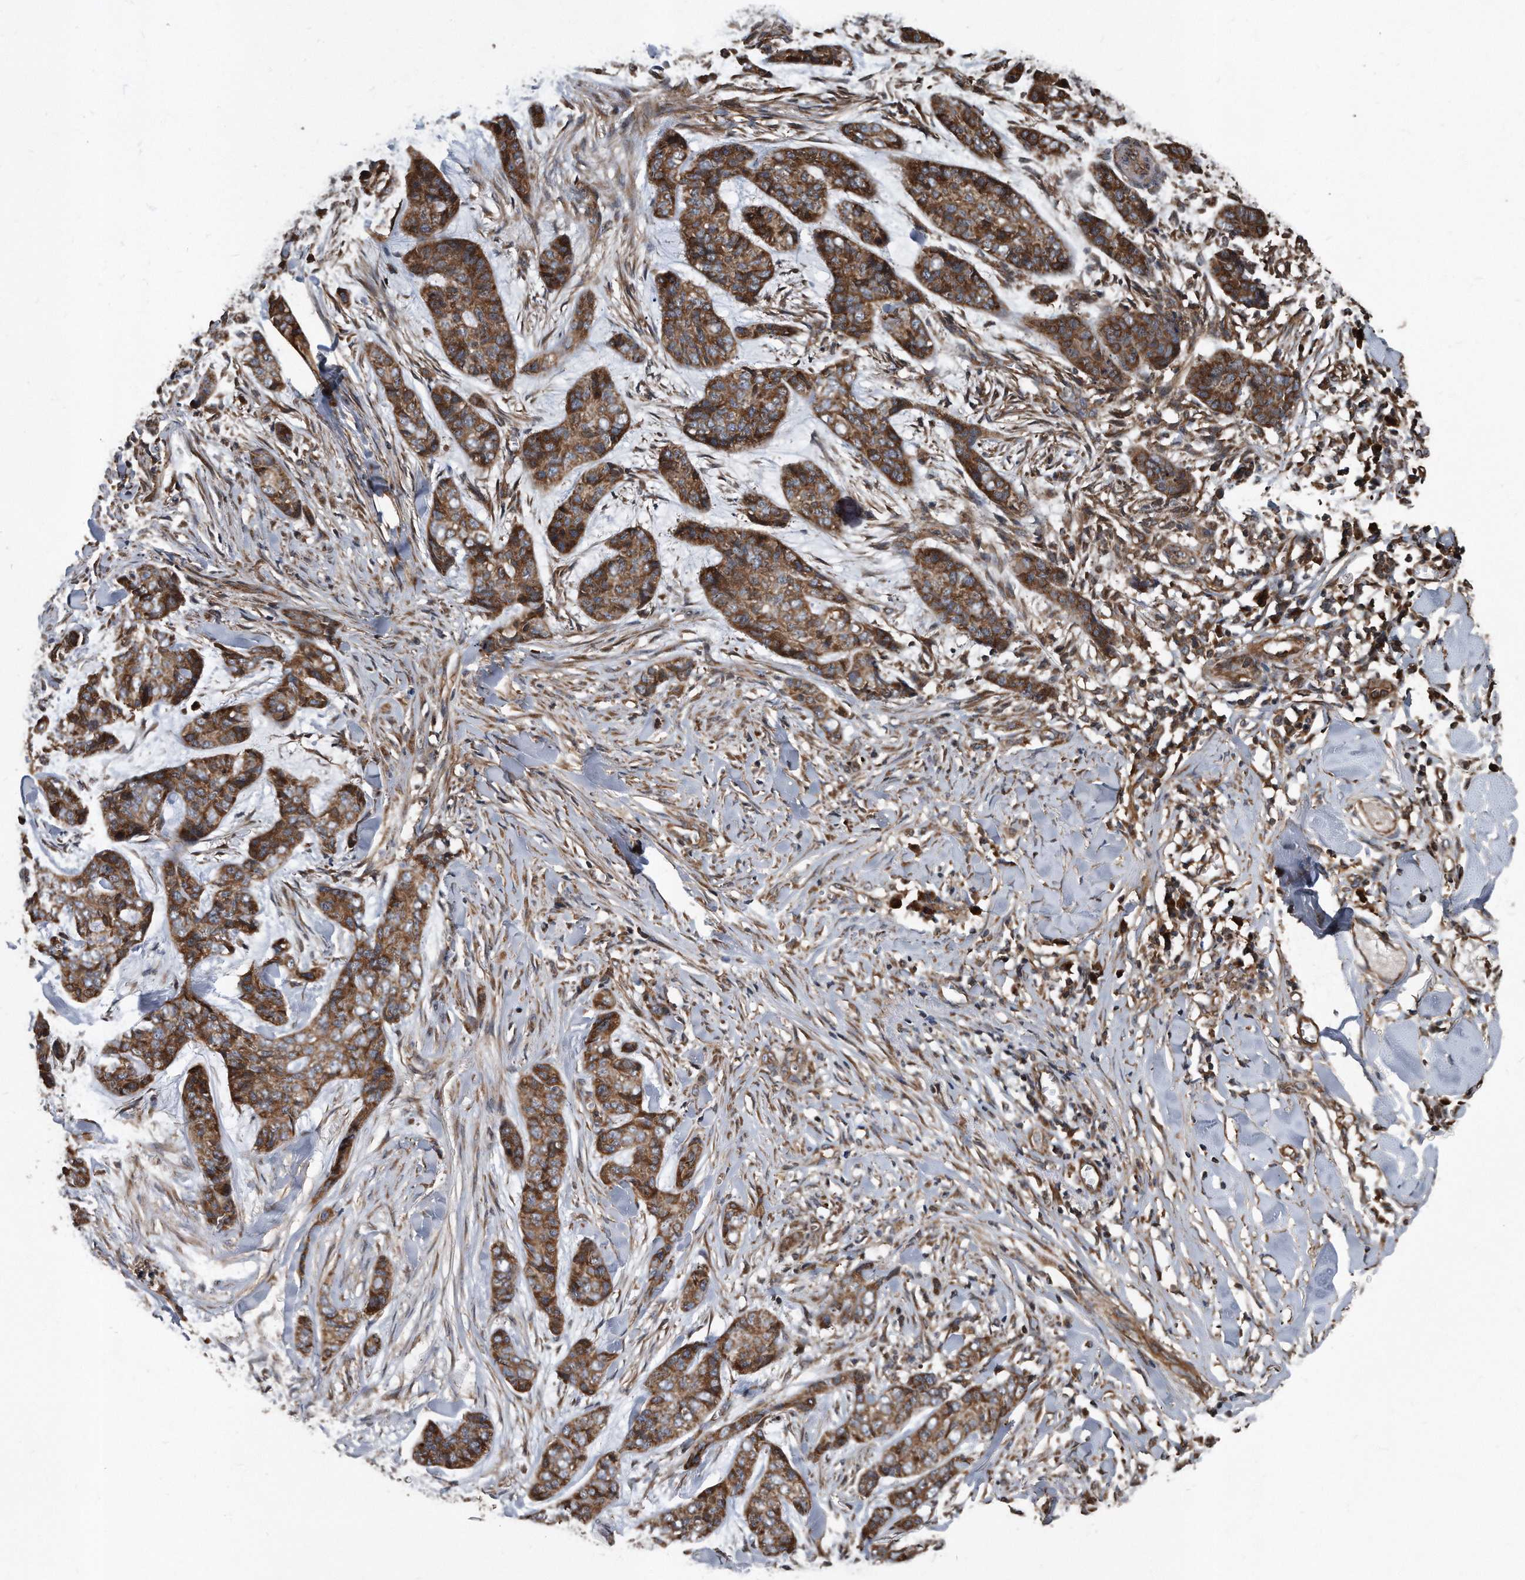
{"staining": {"intensity": "strong", "quantity": ">75%", "location": "cytoplasmic/membranous"}, "tissue": "skin cancer", "cell_type": "Tumor cells", "image_type": "cancer", "snomed": [{"axis": "morphology", "description": "Basal cell carcinoma"}, {"axis": "topography", "description": "Skin"}], "caption": "This is an image of immunohistochemistry (IHC) staining of skin basal cell carcinoma, which shows strong expression in the cytoplasmic/membranous of tumor cells.", "gene": "FAM136A", "patient": {"sex": "female", "age": 64}}